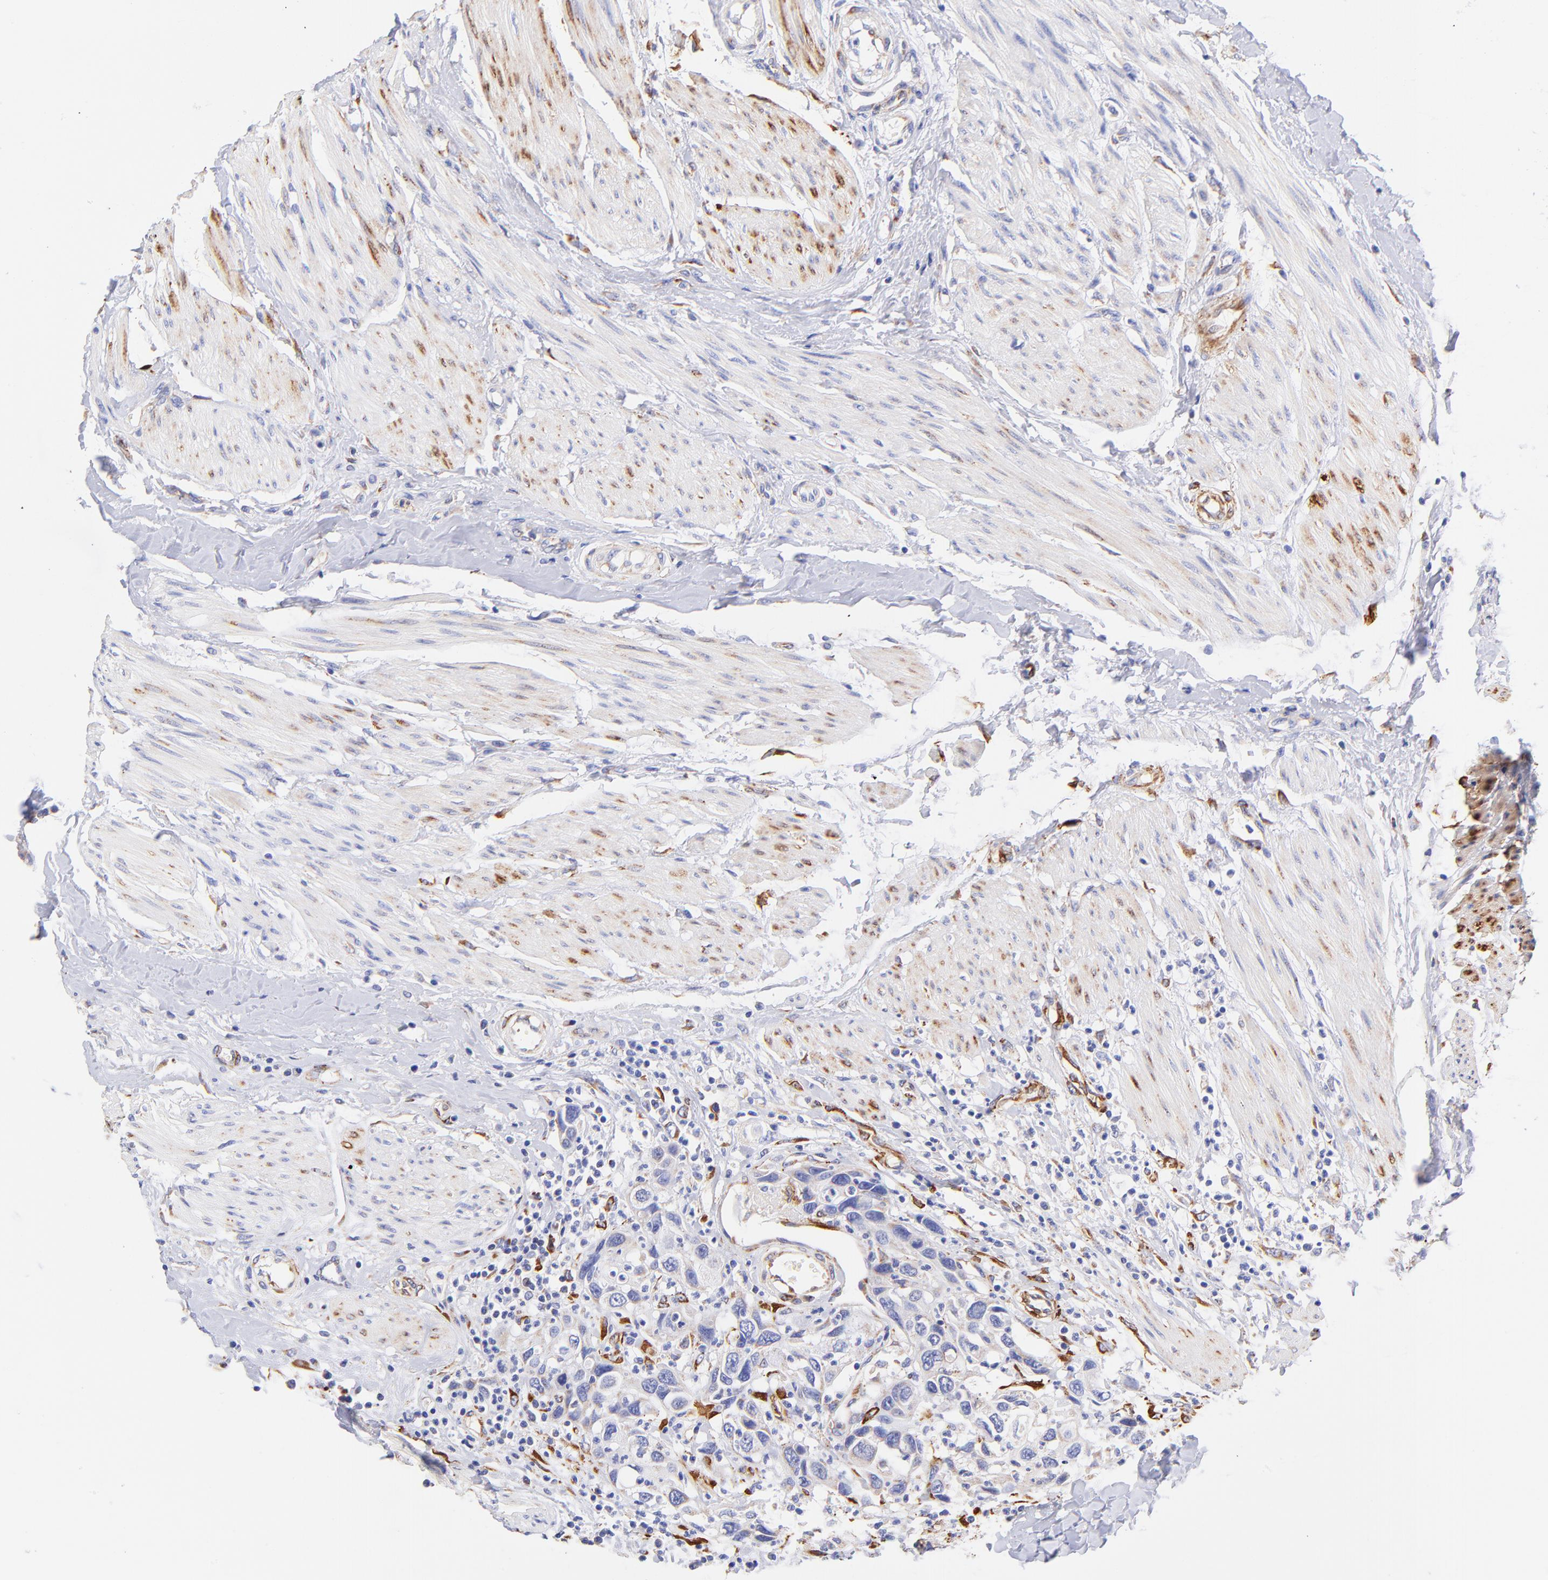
{"staining": {"intensity": "weak", "quantity": "25%-75%", "location": "cytoplasmic/membranous"}, "tissue": "urothelial cancer", "cell_type": "Tumor cells", "image_type": "cancer", "snomed": [{"axis": "morphology", "description": "Urothelial carcinoma, High grade"}, {"axis": "topography", "description": "Urinary bladder"}], "caption": "Protein expression analysis of urothelial cancer demonstrates weak cytoplasmic/membranous positivity in approximately 25%-75% of tumor cells. (brown staining indicates protein expression, while blue staining denotes nuclei).", "gene": "SPARC", "patient": {"sex": "male", "age": 66}}